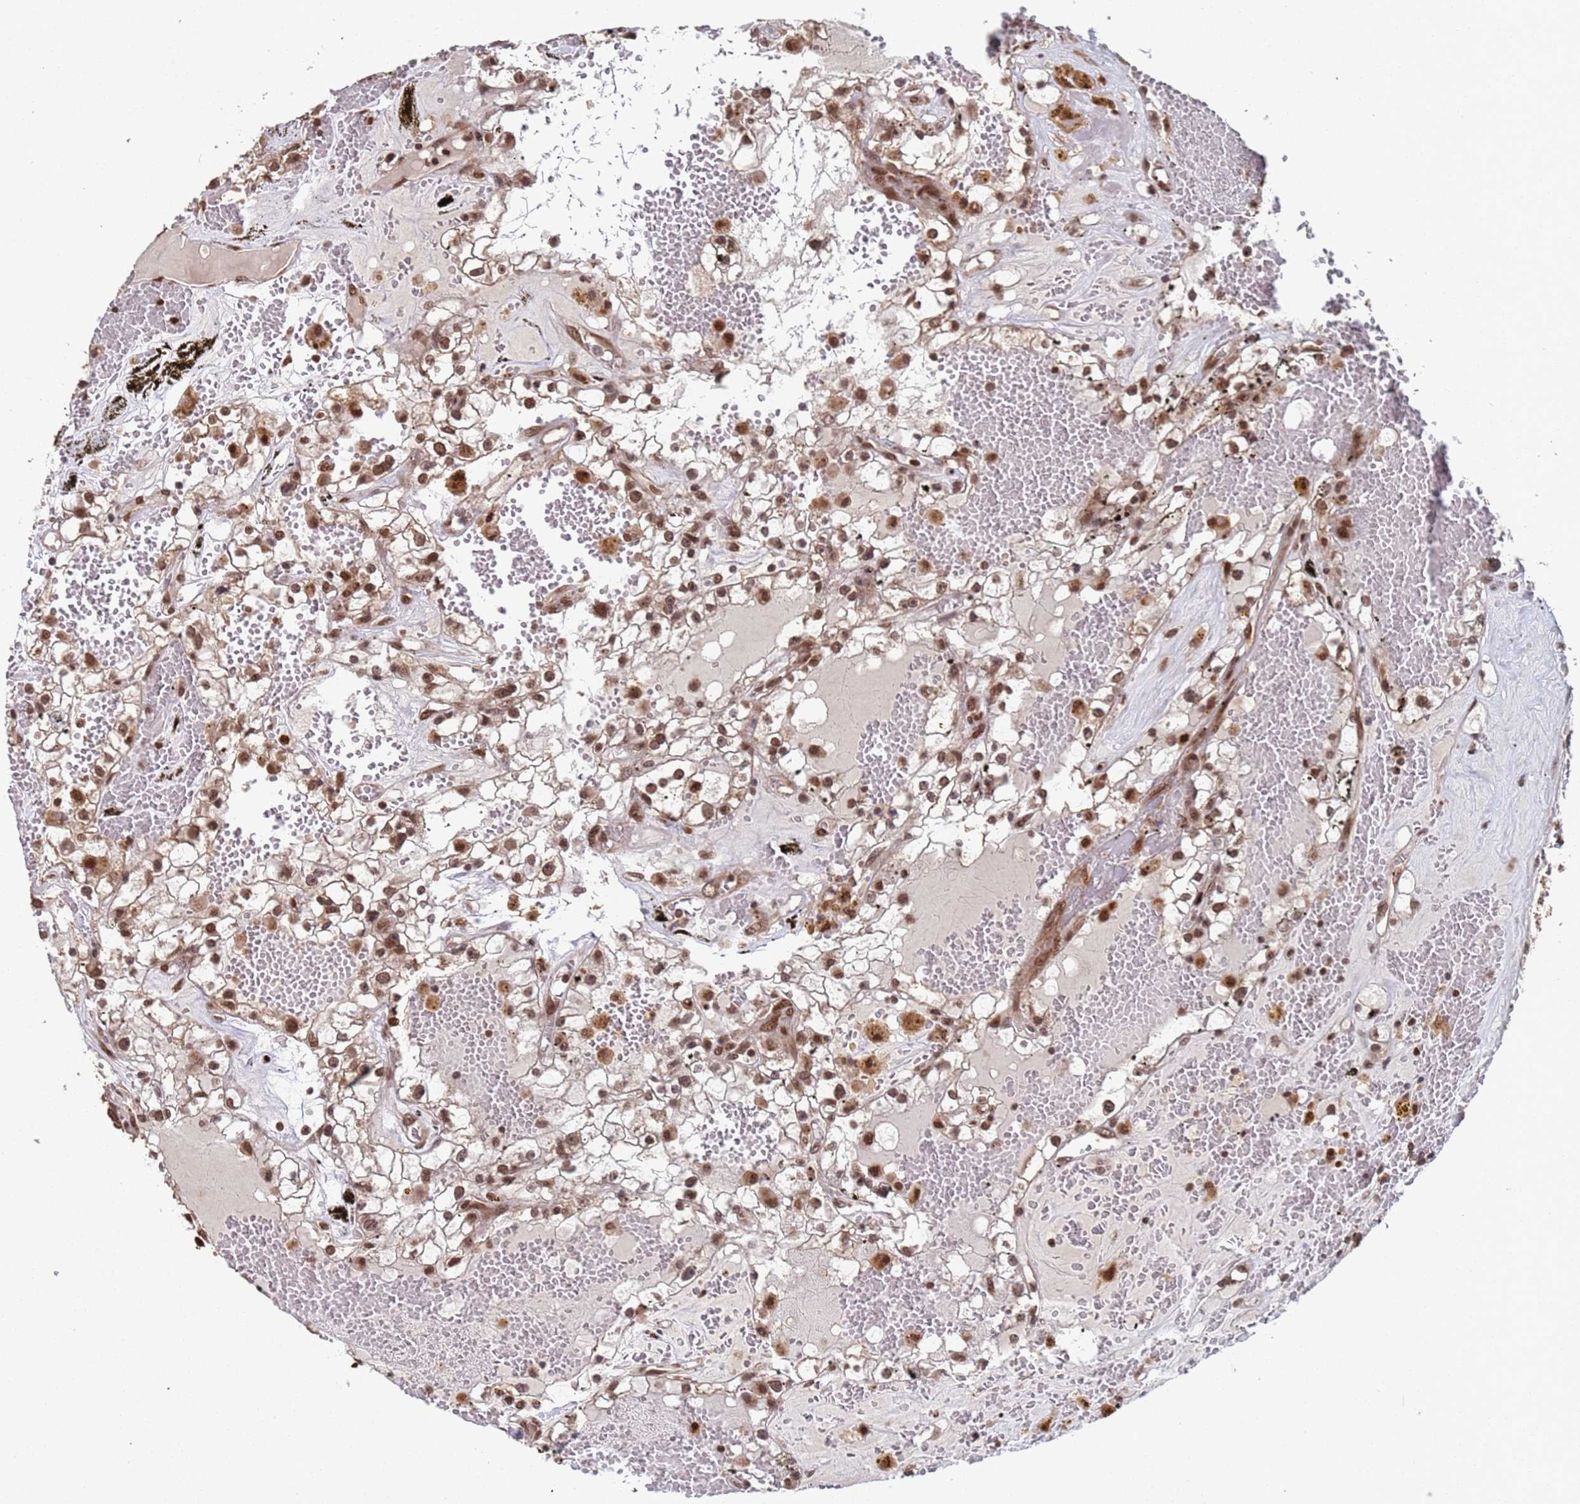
{"staining": {"intensity": "moderate", "quantity": ">75%", "location": "cytoplasmic/membranous,nuclear"}, "tissue": "renal cancer", "cell_type": "Tumor cells", "image_type": "cancer", "snomed": [{"axis": "morphology", "description": "Adenocarcinoma, NOS"}, {"axis": "topography", "description": "Kidney"}], "caption": "Moderate cytoplasmic/membranous and nuclear protein positivity is appreciated in approximately >75% of tumor cells in renal adenocarcinoma.", "gene": "FUBP3", "patient": {"sex": "male", "age": 56}}